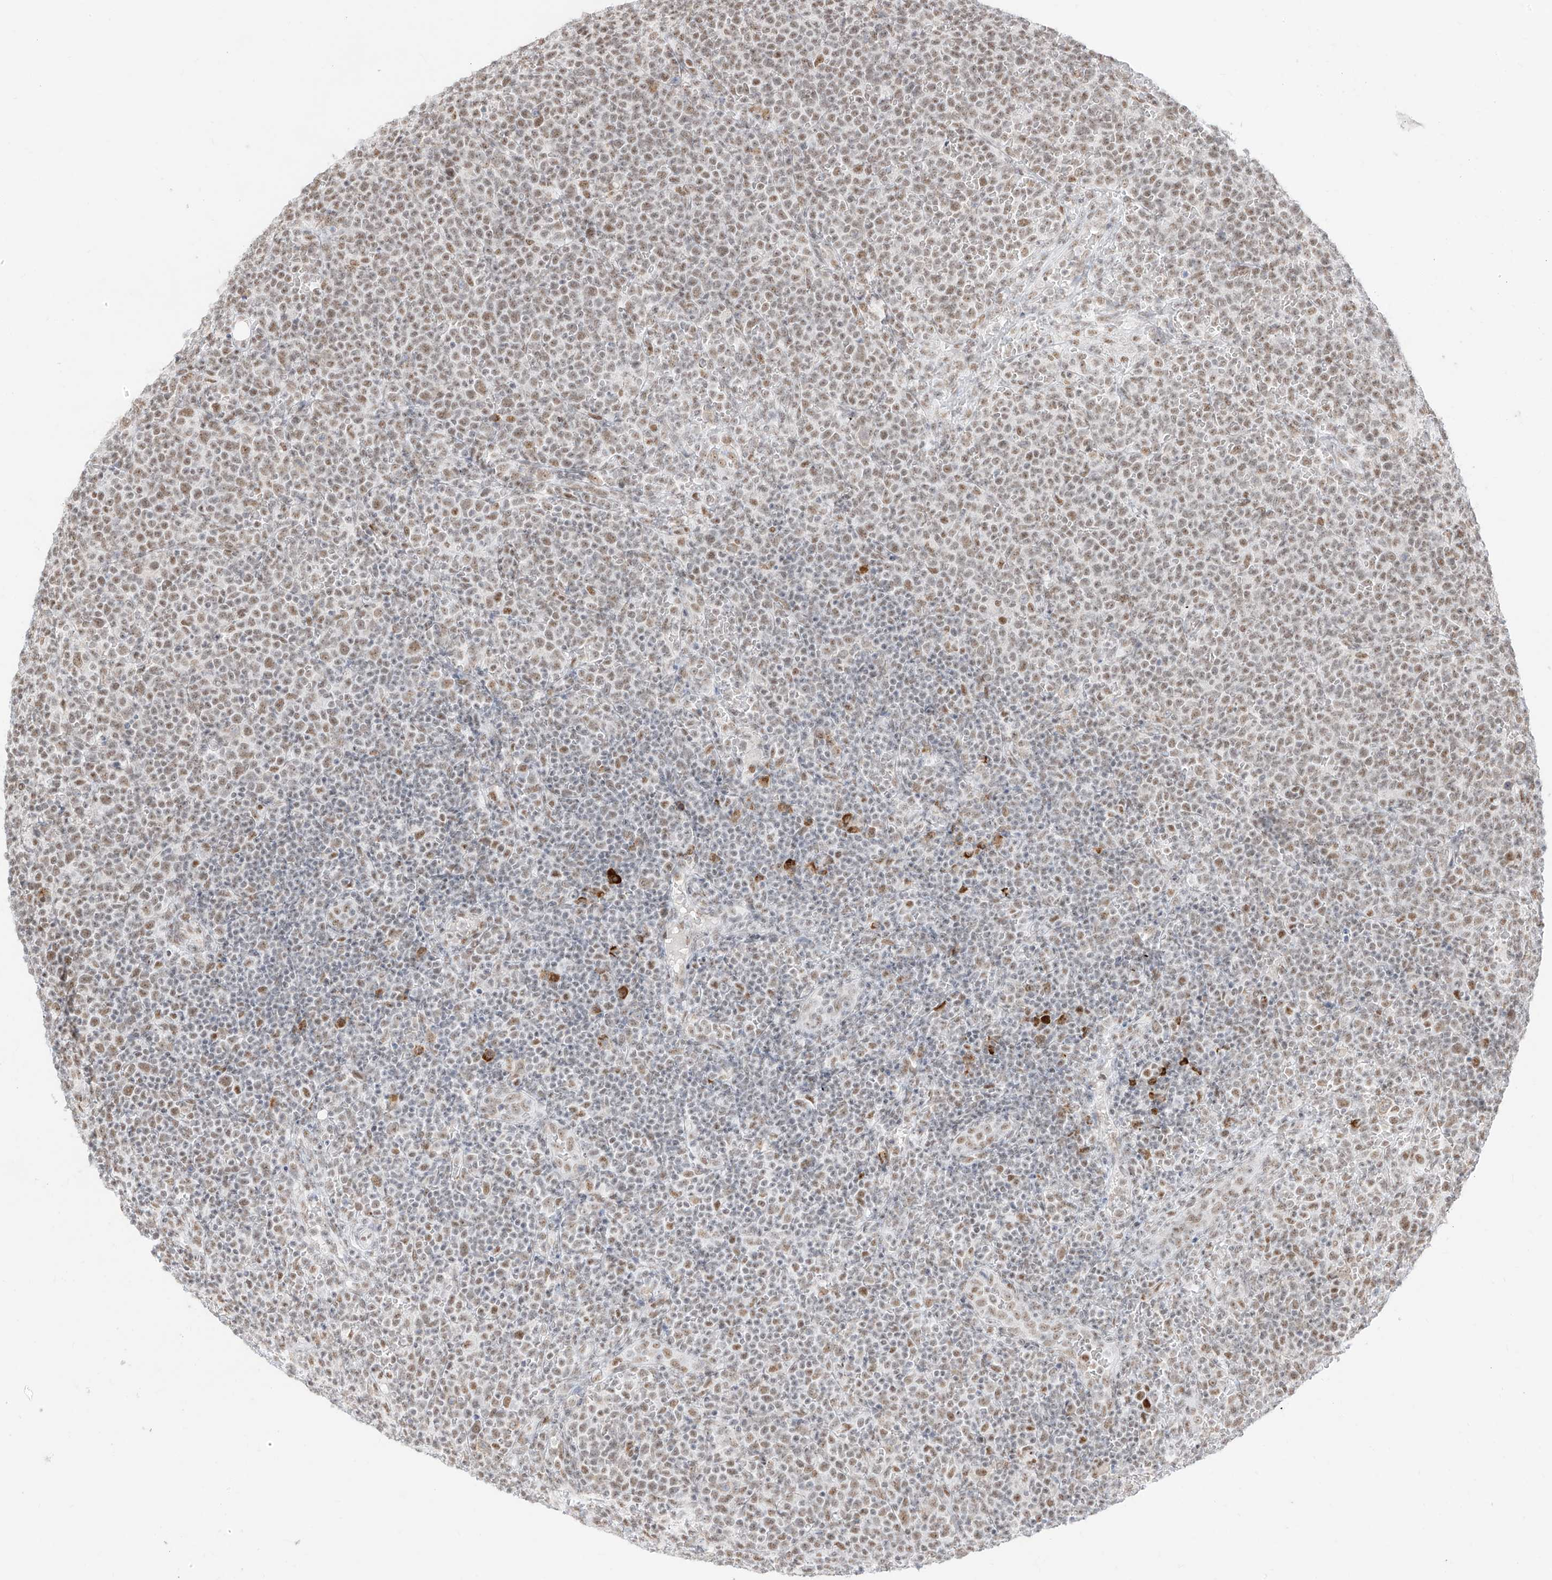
{"staining": {"intensity": "weak", "quantity": "25%-75%", "location": "nuclear"}, "tissue": "lymphoma", "cell_type": "Tumor cells", "image_type": "cancer", "snomed": [{"axis": "morphology", "description": "Malignant lymphoma, non-Hodgkin's type, High grade"}, {"axis": "topography", "description": "Lymph node"}], "caption": "Immunohistochemistry of human lymphoma demonstrates low levels of weak nuclear staining in approximately 25%-75% of tumor cells.", "gene": "SUPT5H", "patient": {"sex": "male", "age": 61}}